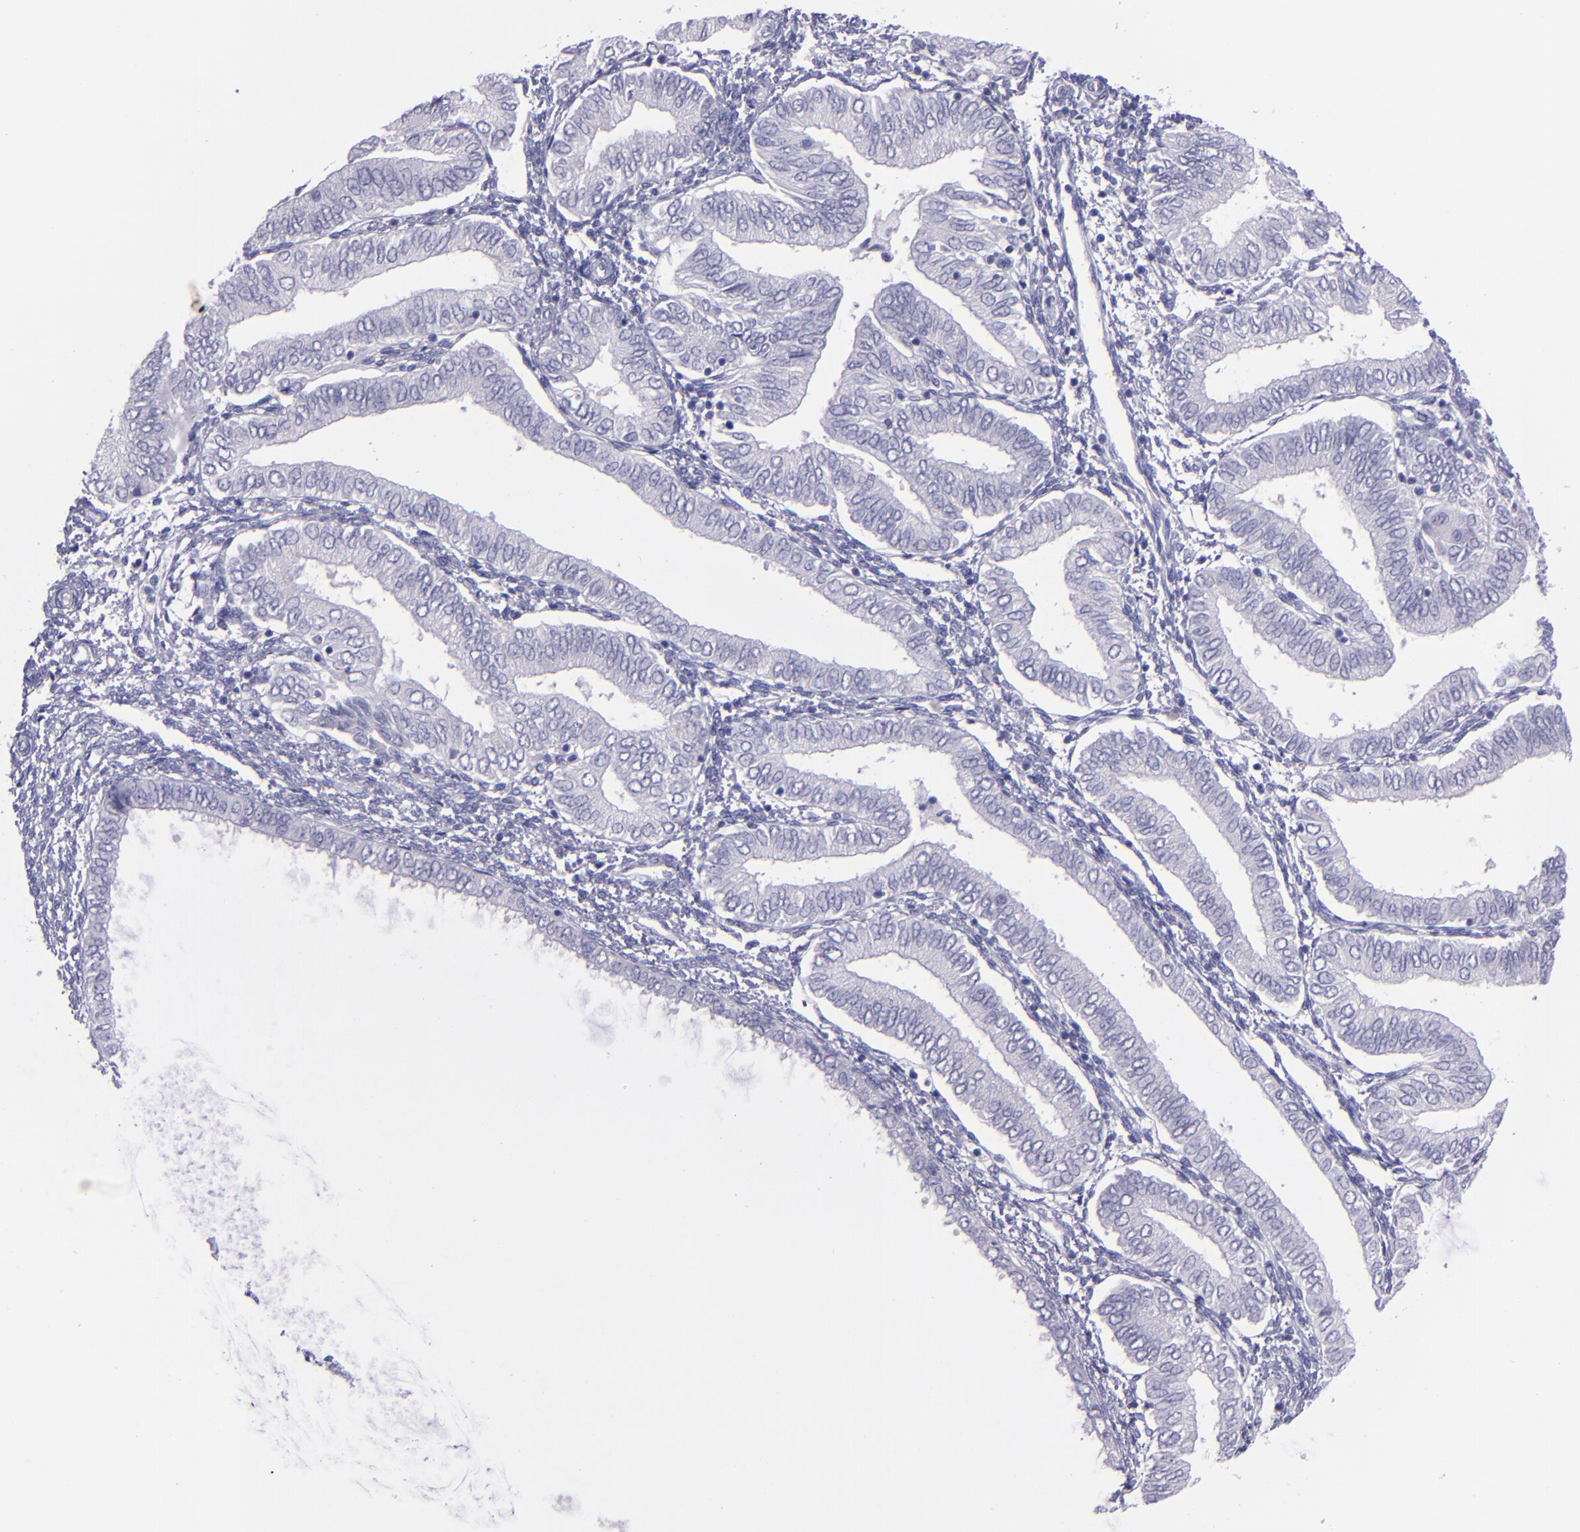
{"staining": {"intensity": "negative", "quantity": "none", "location": "none"}, "tissue": "endometrial cancer", "cell_type": "Tumor cells", "image_type": "cancer", "snomed": [{"axis": "morphology", "description": "Adenocarcinoma, NOS"}, {"axis": "topography", "description": "Endometrium"}], "caption": "Tumor cells show no significant protein expression in endometrial cancer (adenocarcinoma).", "gene": "TNNT3", "patient": {"sex": "female", "age": 51}}